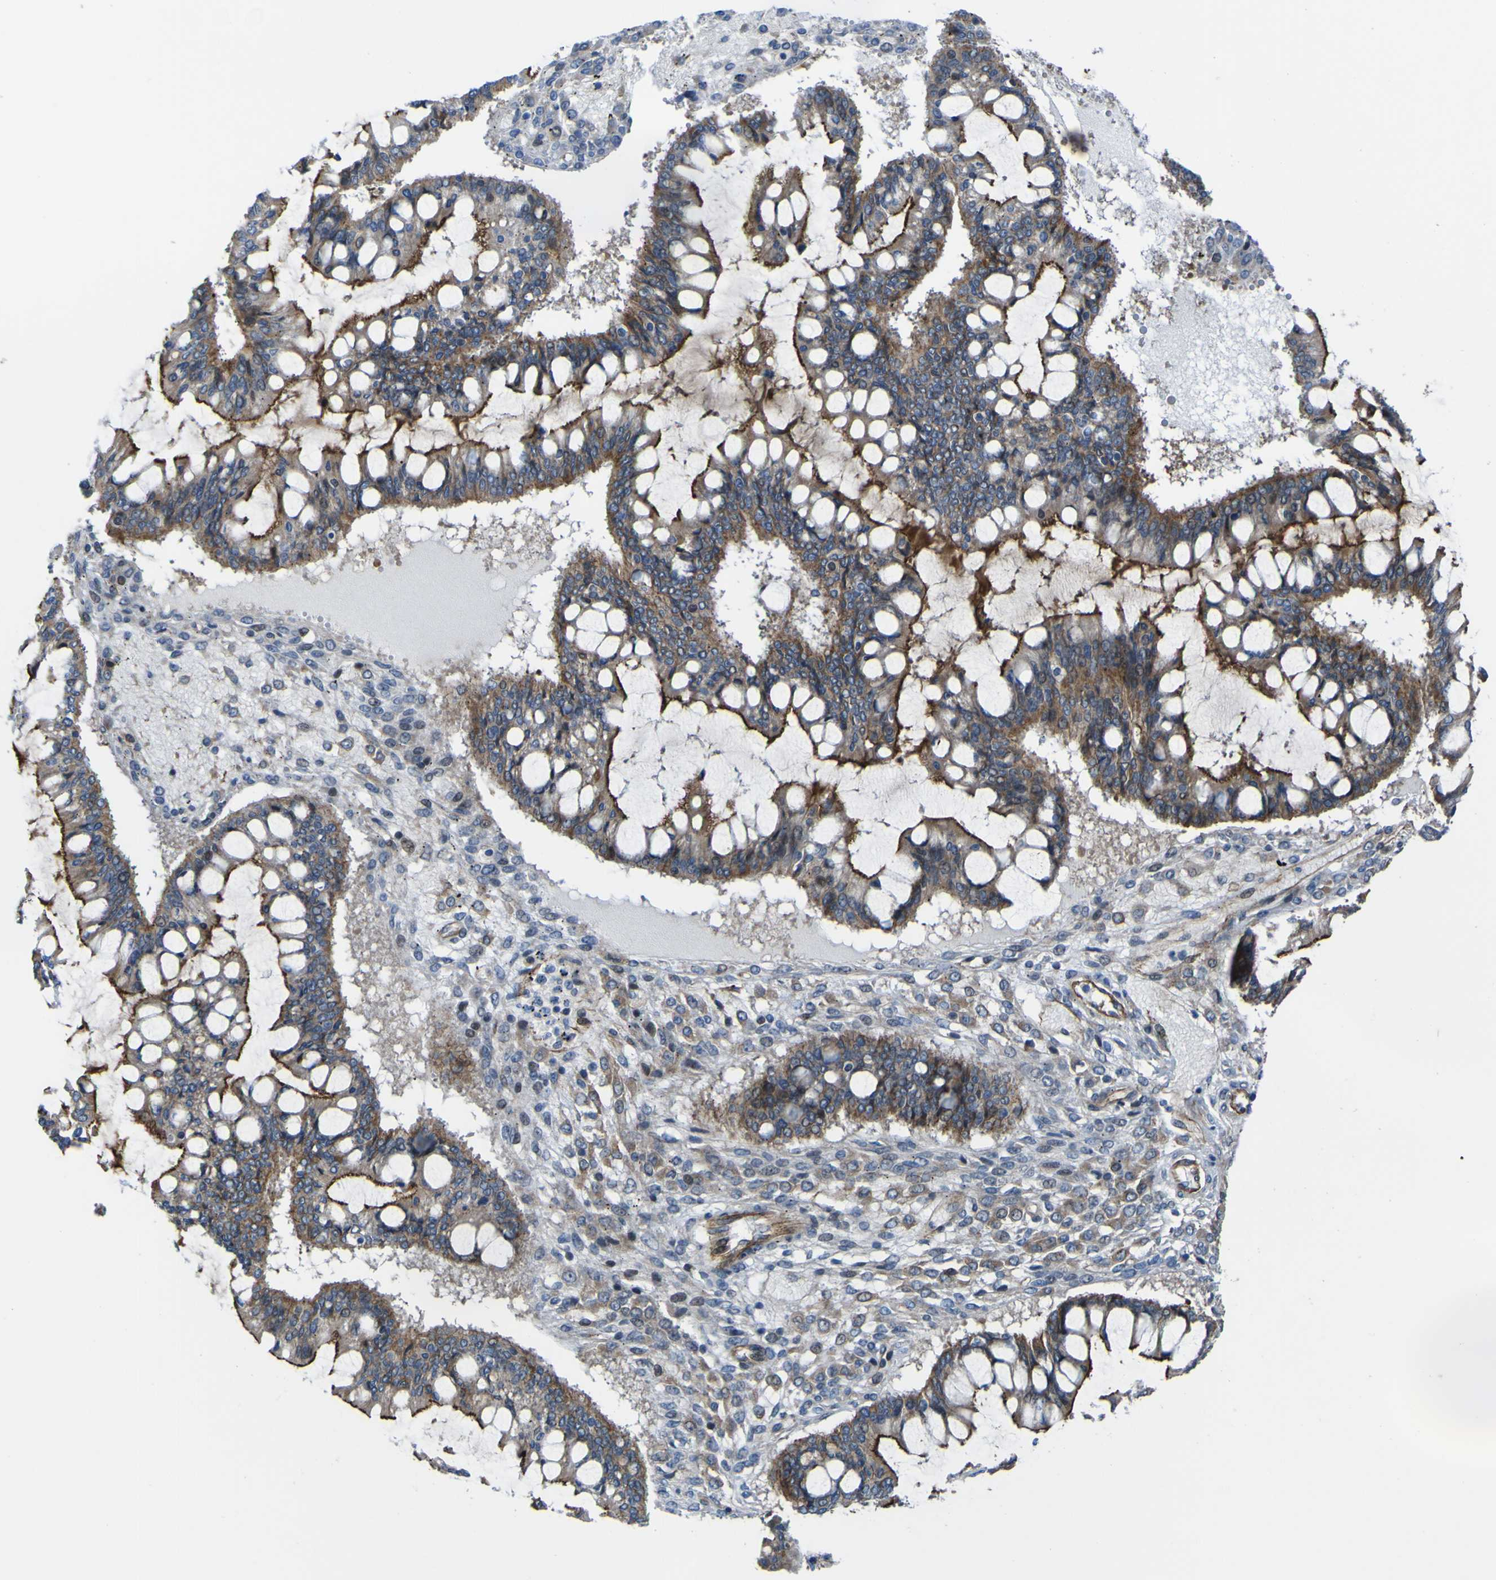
{"staining": {"intensity": "moderate", "quantity": ">75%", "location": "cytoplasmic/membranous"}, "tissue": "ovarian cancer", "cell_type": "Tumor cells", "image_type": "cancer", "snomed": [{"axis": "morphology", "description": "Cystadenocarcinoma, mucinous, NOS"}, {"axis": "topography", "description": "Ovary"}], "caption": "Tumor cells demonstrate moderate cytoplasmic/membranous staining in about >75% of cells in ovarian cancer.", "gene": "FBXO30", "patient": {"sex": "female", "age": 73}}